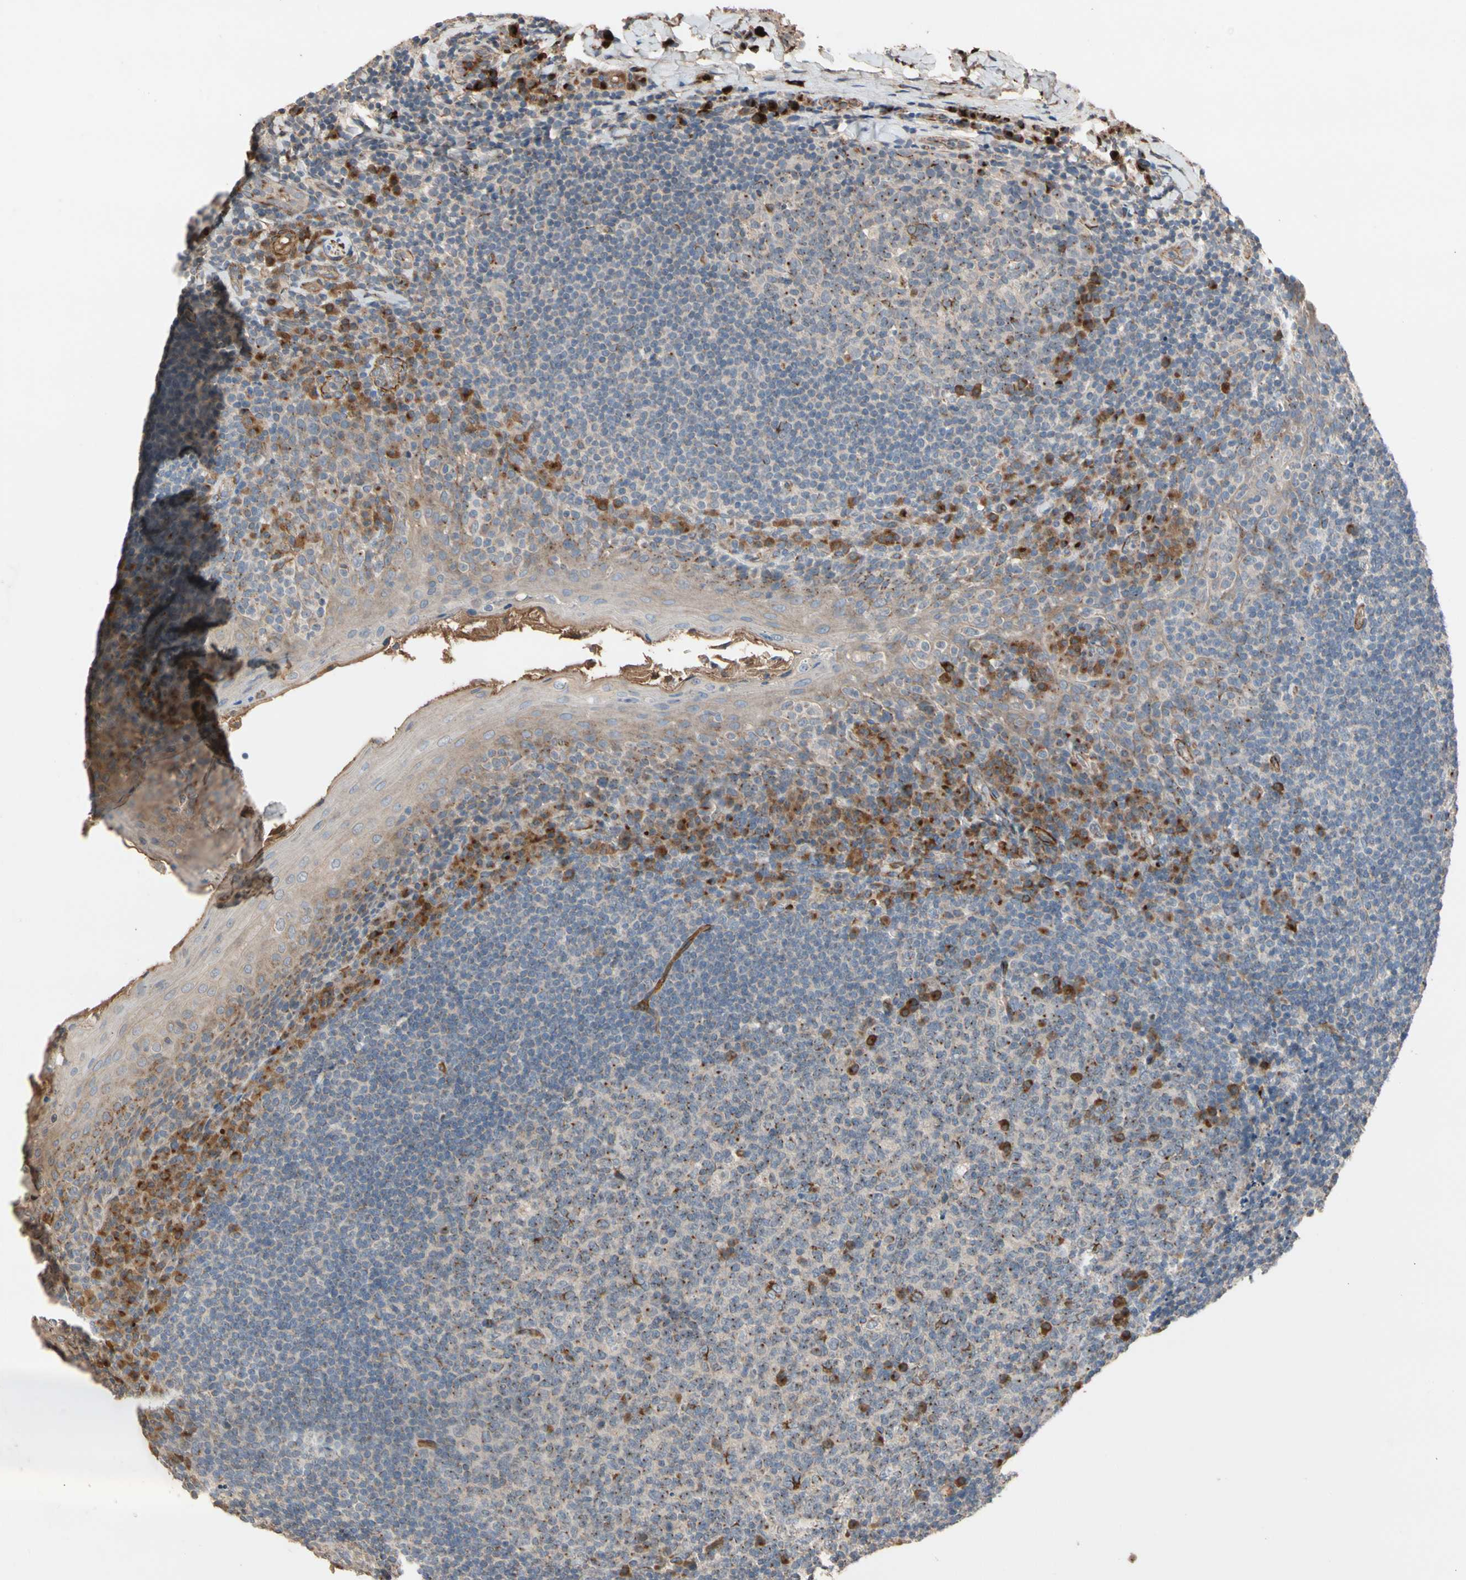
{"staining": {"intensity": "moderate", "quantity": "<25%", "location": "cytoplasmic/membranous"}, "tissue": "tonsil", "cell_type": "Germinal center cells", "image_type": "normal", "snomed": [{"axis": "morphology", "description": "Normal tissue, NOS"}, {"axis": "topography", "description": "Tonsil"}], "caption": "Immunohistochemical staining of benign tonsil exhibits <25% levels of moderate cytoplasmic/membranous protein staining in approximately <25% of germinal center cells.", "gene": "GCK", "patient": {"sex": "male", "age": 17}}